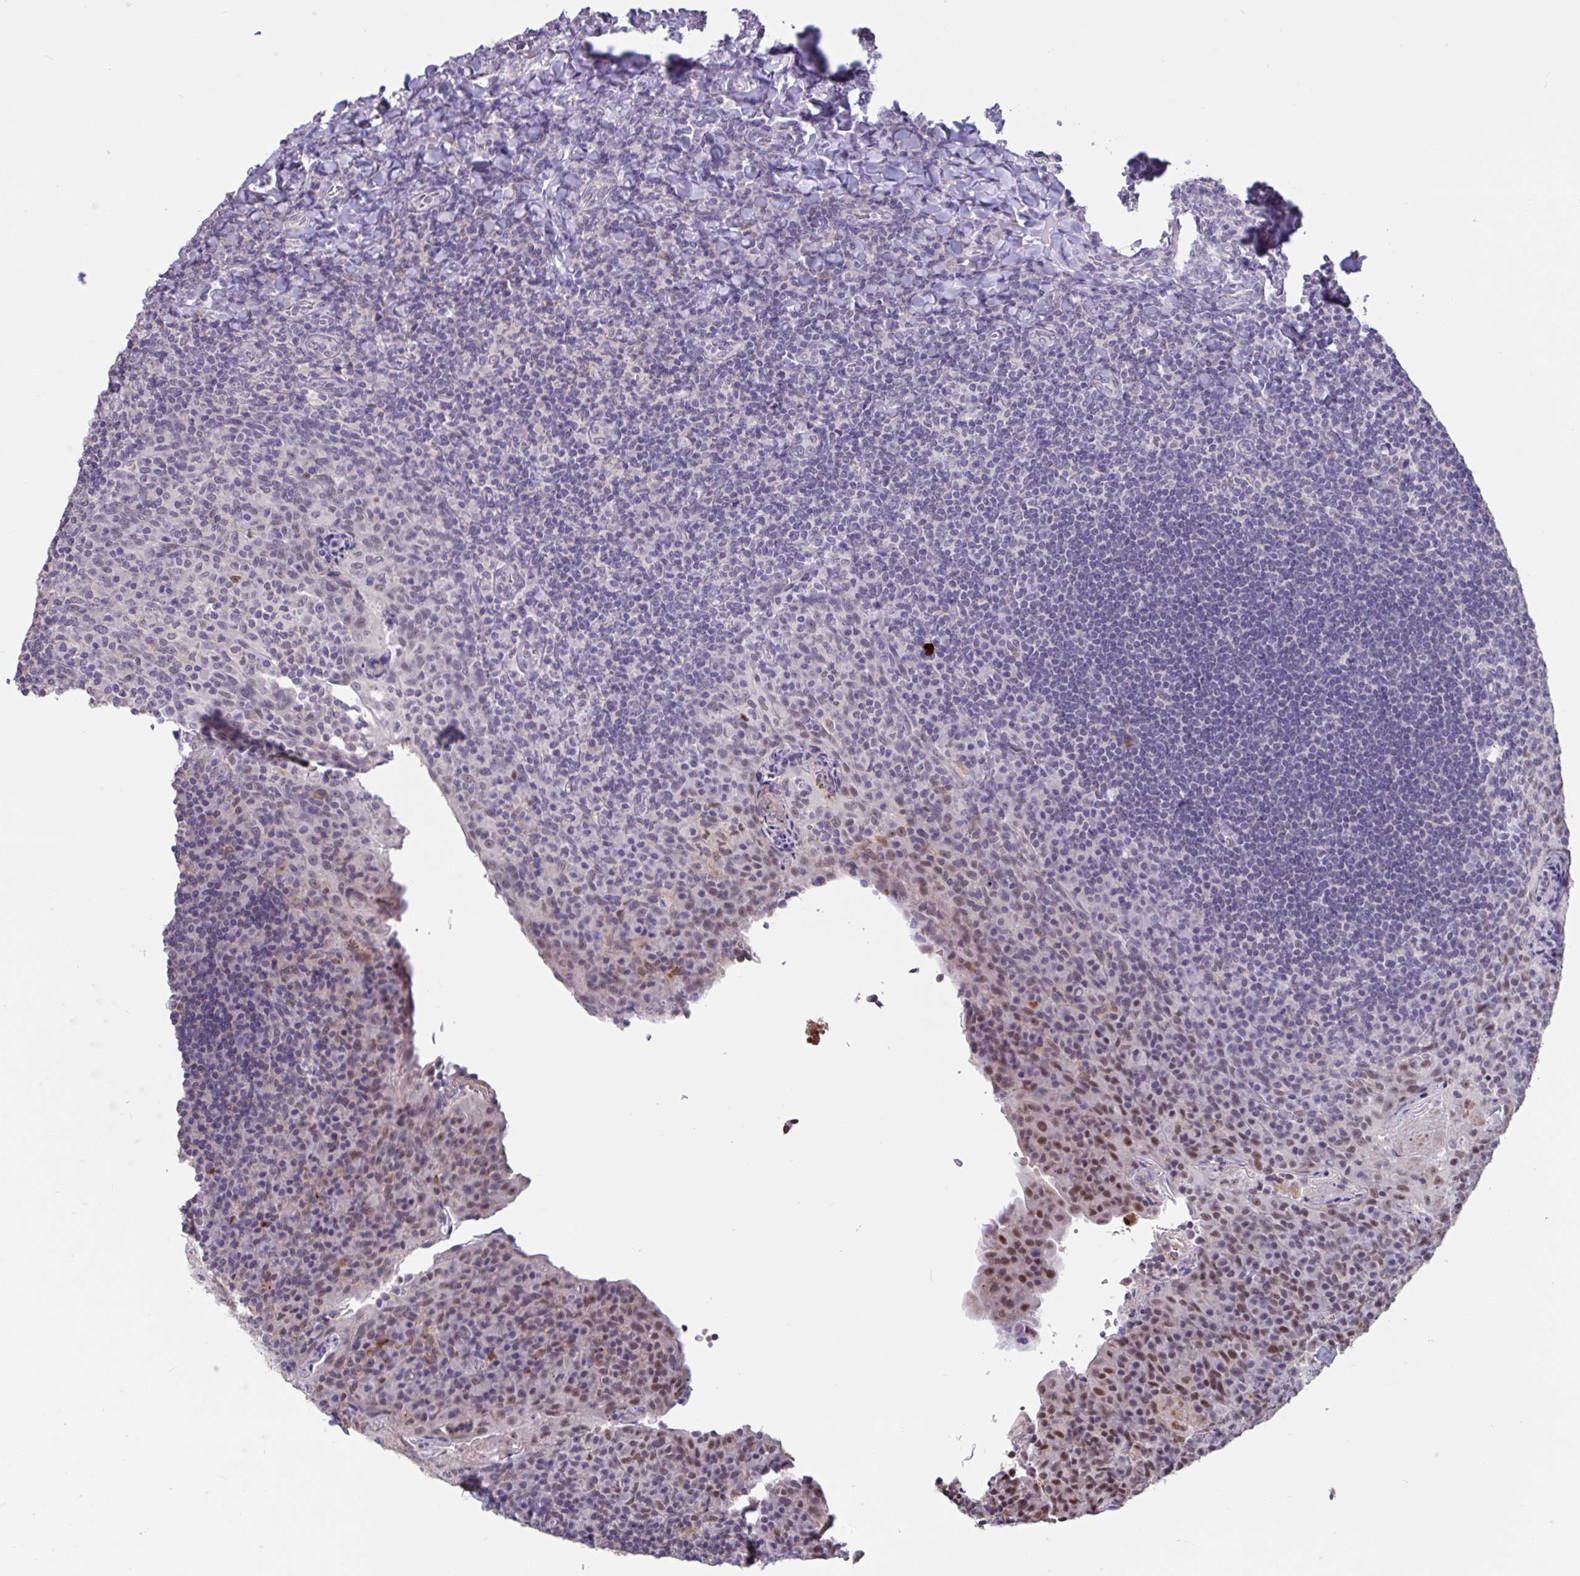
{"staining": {"intensity": "negative", "quantity": "none", "location": "none"}, "tissue": "tonsil", "cell_type": "Non-germinal center cells", "image_type": "normal", "snomed": [{"axis": "morphology", "description": "Normal tissue, NOS"}, {"axis": "topography", "description": "Tonsil"}], "caption": "This photomicrograph is of unremarkable tonsil stained with immunohistochemistry to label a protein in brown with the nuclei are counter-stained blue. There is no staining in non-germinal center cells.", "gene": "DDX39A", "patient": {"sex": "male", "age": 17}}